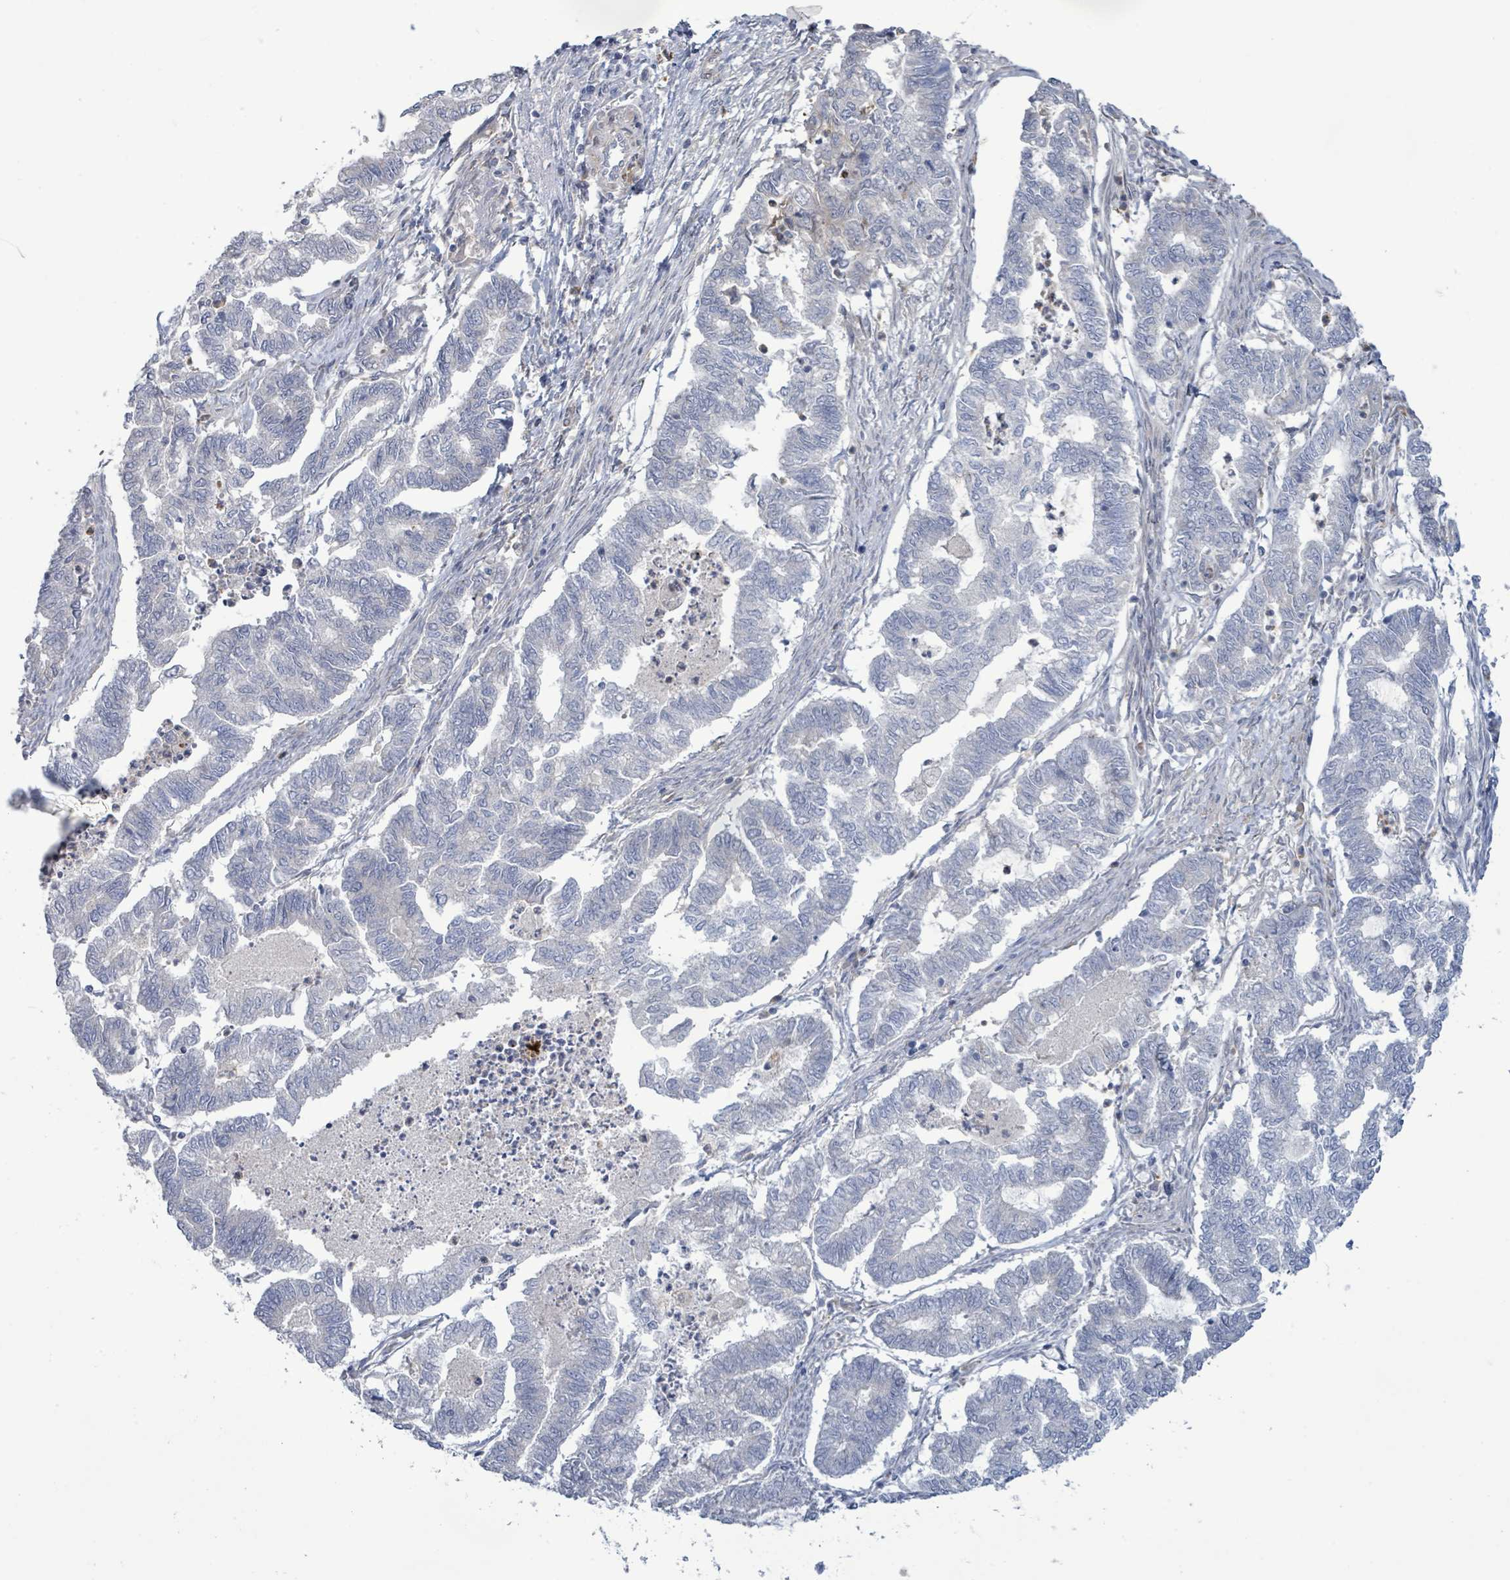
{"staining": {"intensity": "negative", "quantity": "none", "location": "none"}, "tissue": "endometrial cancer", "cell_type": "Tumor cells", "image_type": "cancer", "snomed": [{"axis": "morphology", "description": "Adenocarcinoma, NOS"}, {"axis": "topography", "description": "Endometrium"}], "caption": "Adenocarcinoma (endometrial) stained for a protein using IHC reveals no expression tumor cells.", "gene": "SLIT3", "patient": {"sex": "female", "age": 79}}